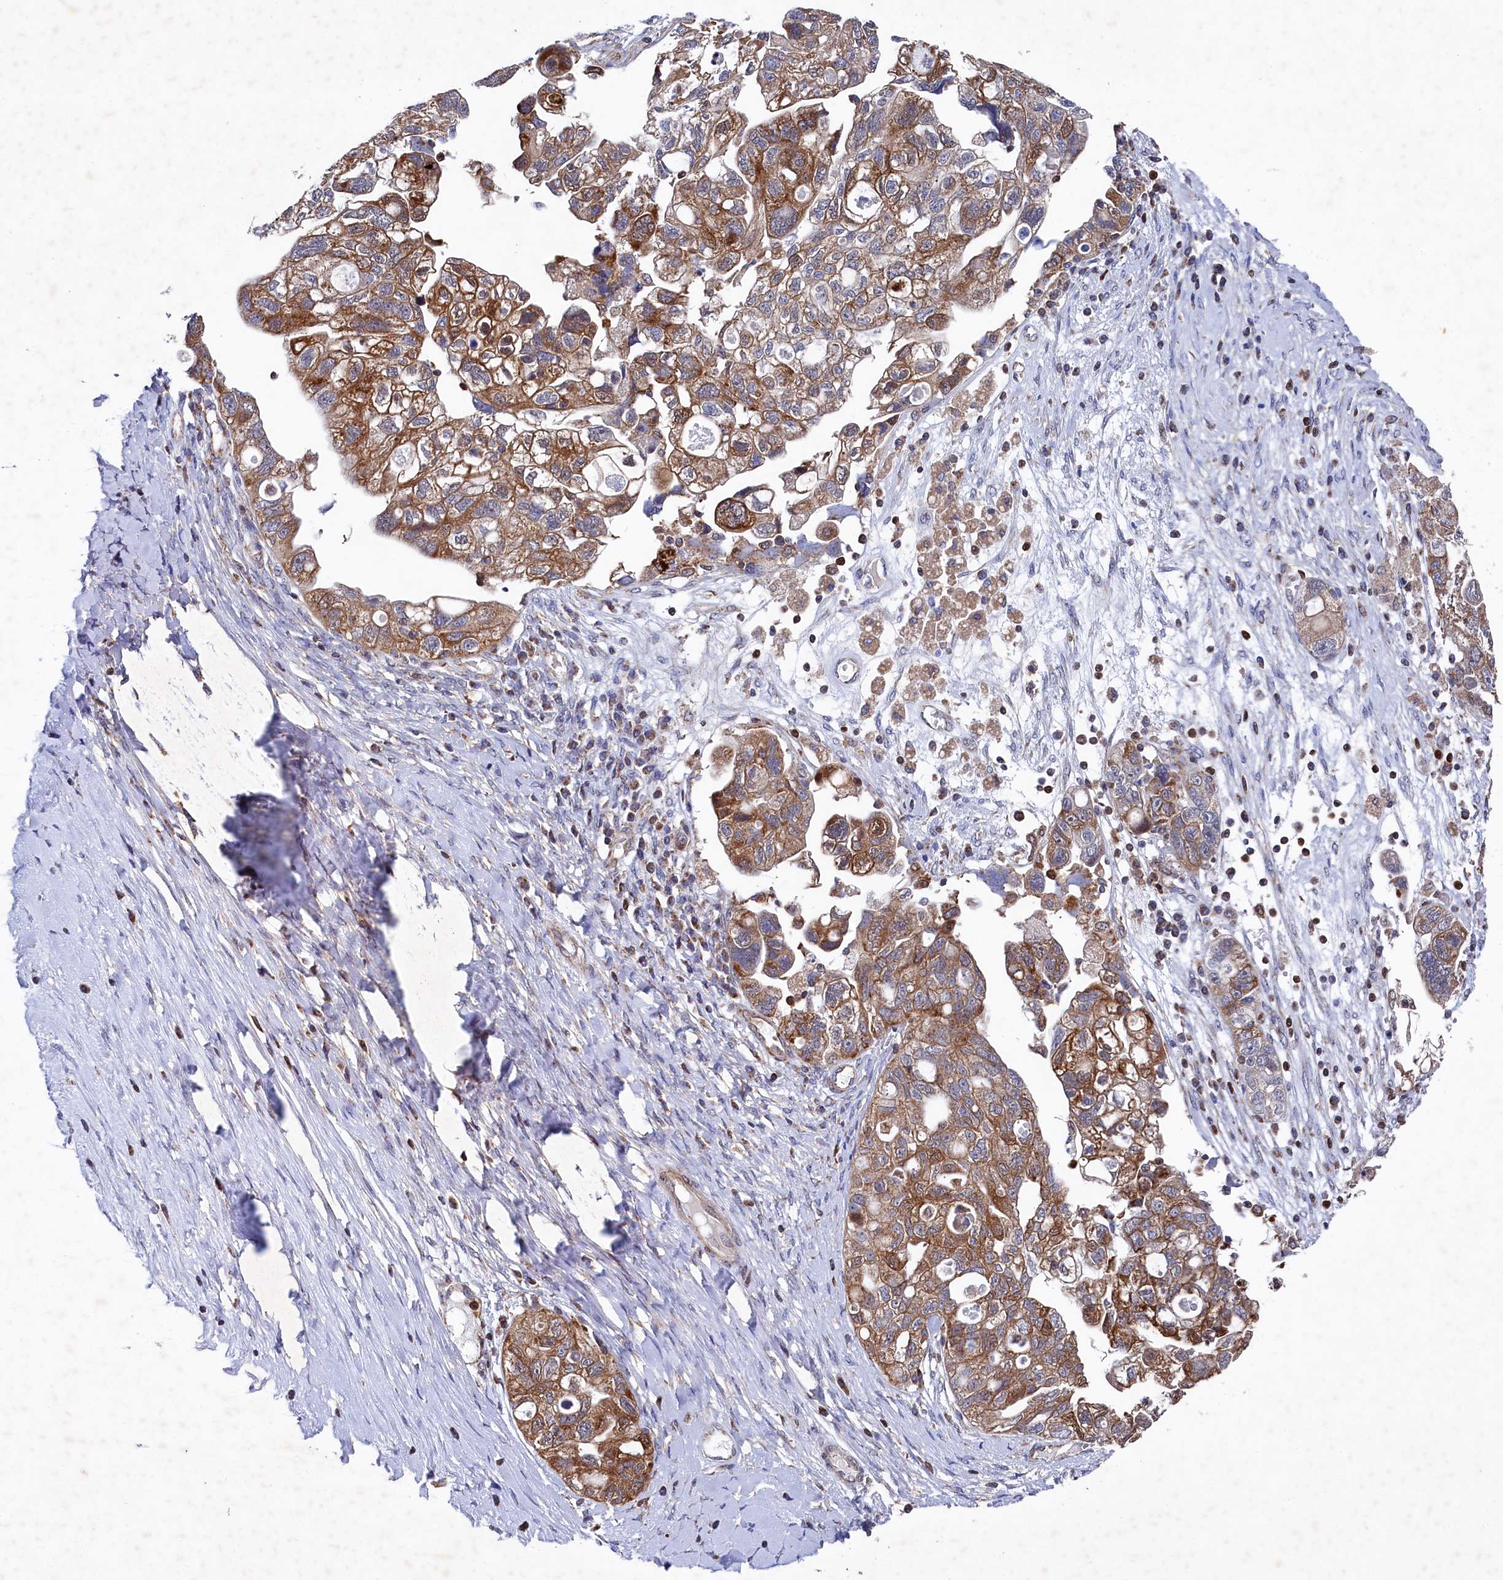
{"staining": {"intensity": "strong", "quantity": ">75%", "location": "cytoplasmic/membranous"}, "tissue": "ovarian cancer", "cell_type": "Tumor cells", "image_type": "cancer", "snomed": [{"axis": "morphology", "description": "Carcinoma, NOS"}, {"axis": "morphology", "description": "Cystadenocarcinoma, serous, NOS"}, {"axis": "topography", "description": "Ovary"}], "caption": "Tumor cells display high levels of strong cytoplasmic/membranous positivity in approximately >75% of cells in carcinoma (ovarian).", "gene": "CHCHD1", "patient": {"sex": "female", "age": 69}}